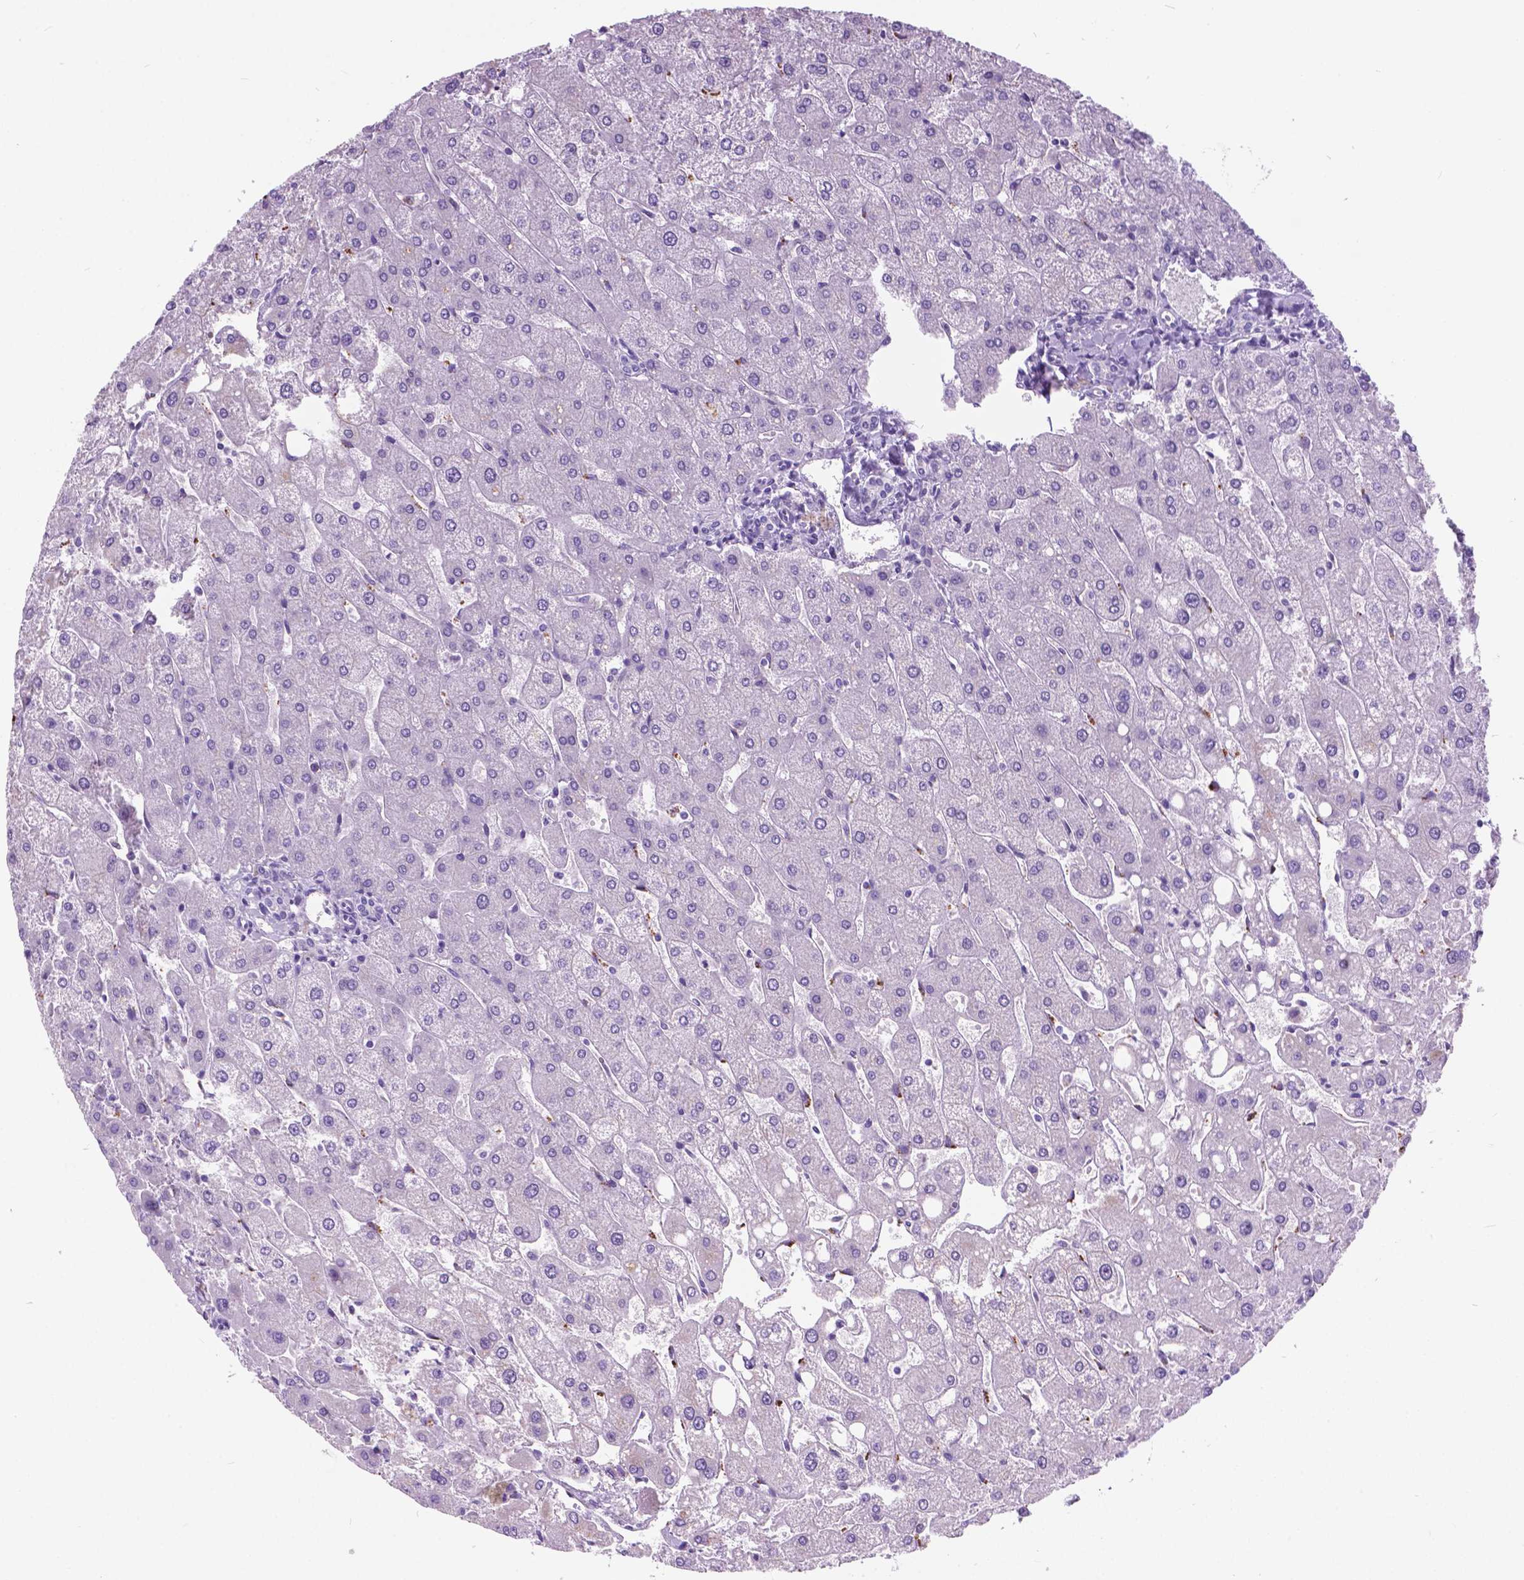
{"staining": {"intensity": "negative", "quantity": "none", "location": "none"}, "tissue": "liver", "cell_type": "Cholangiocytes", "image_type": "normal", "snomed": [{"axis": "morphology", "description": "Normal tissue, NOS"}, {"axis": "topography", "description": "Liver"}], "caption": "Immunohistochemistry (IHC) of normal human liver exhibits no positivity in cholangiocytes.", "gene": "ARMS2", "patient": {"sex": "male", "age": 67}}